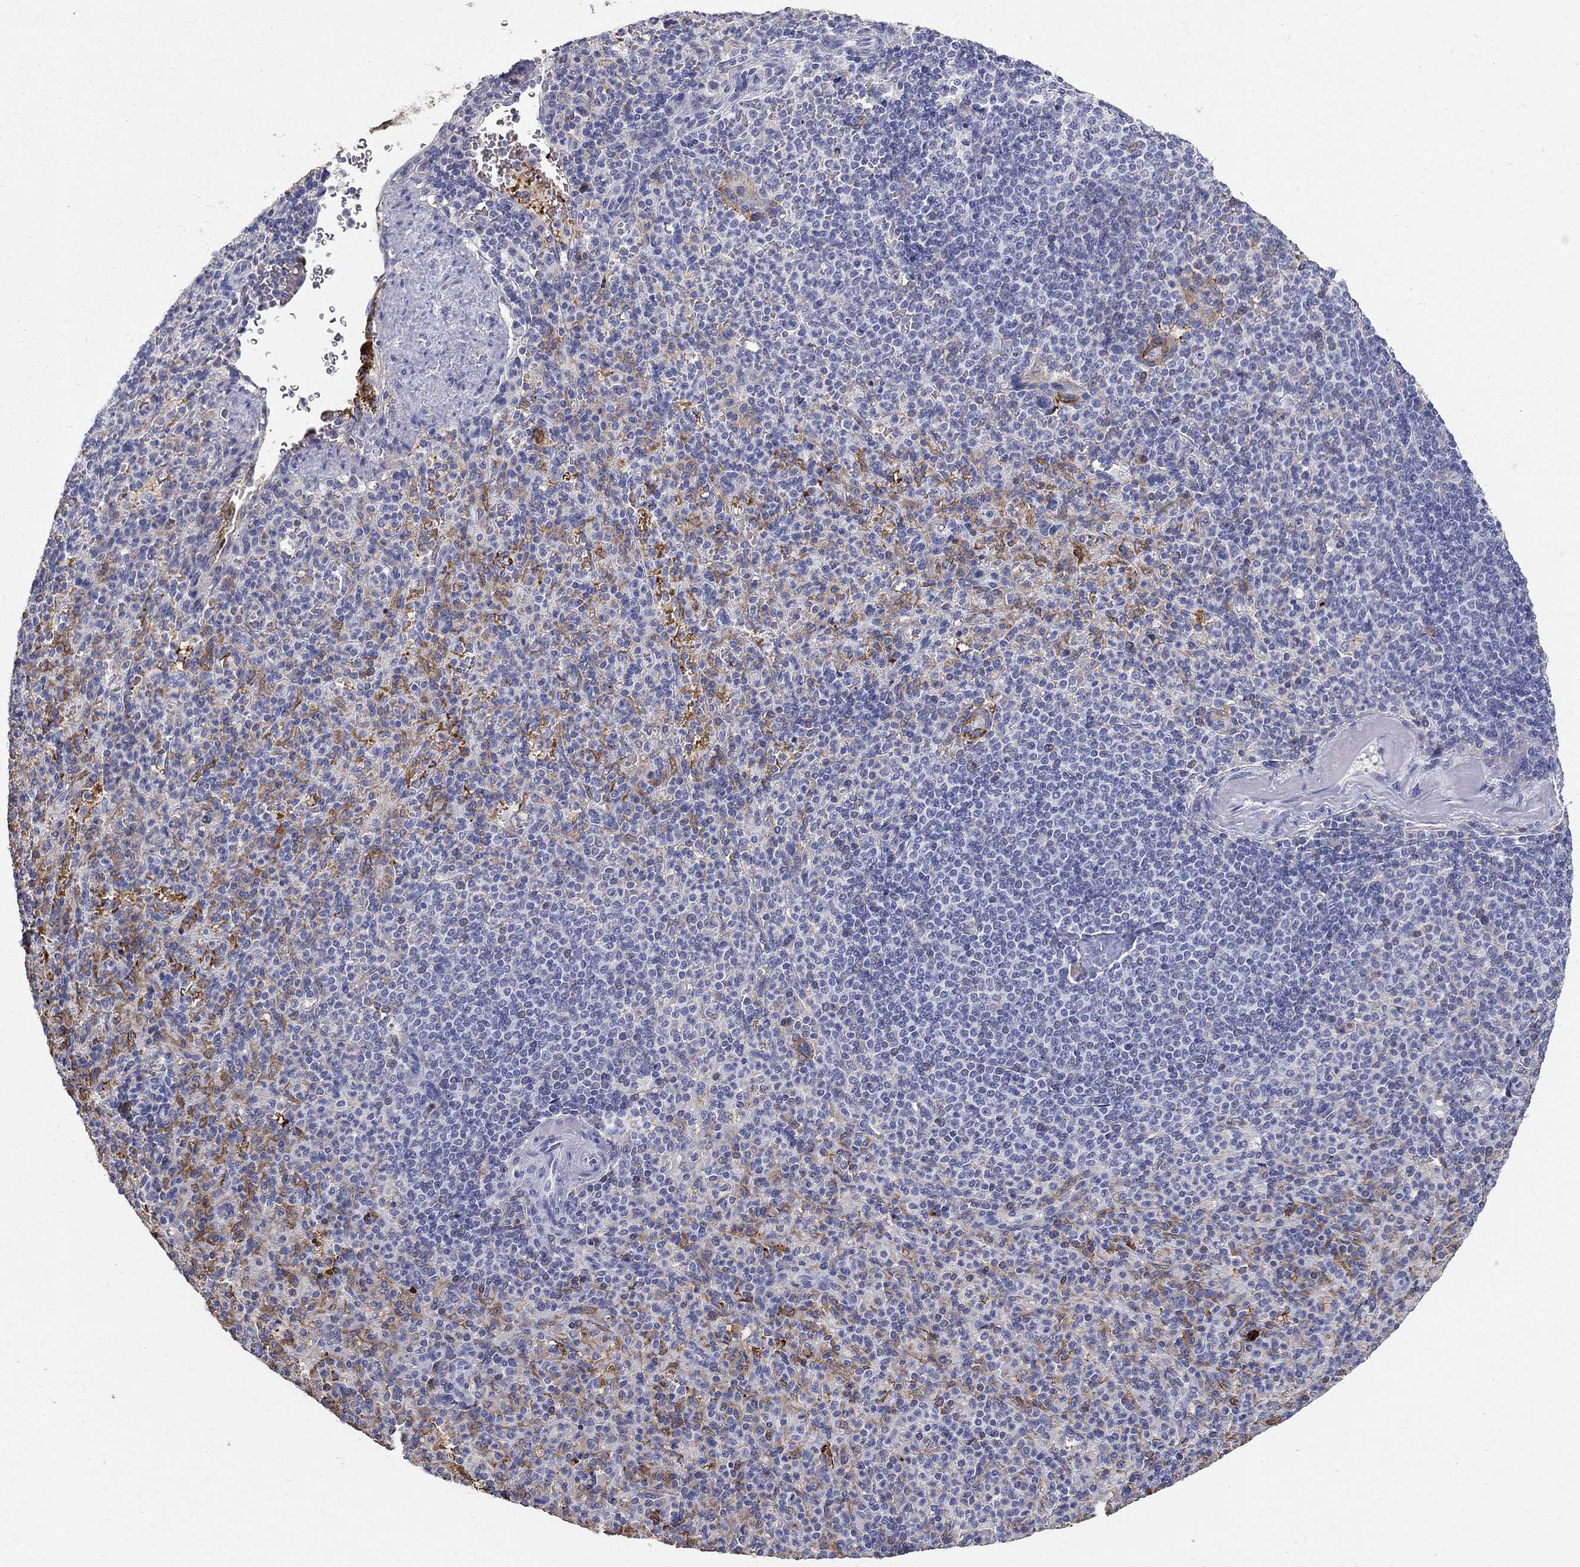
{"staining": {"intensity": "negative", "quantity": "none", "location": "none"}, "tissue": "spleen", "cell_type": "Cells in red pulp", "image_type": "normal", "snomed": [{"axis": "morphology", "description": "Normal tissue, NOS"}, {"axis": "topography", "description": "Spleen"}], "caption": "High power microscopy histopathology image of an immunohistochemistry (IHC) histopathology image of unremarkable spleen, revealing no significant positivity in cells in red pulp. (Brightfield microscopy of DAB (3,3'-diaminobenzidine) immunohistochemistry (IHC) at high magnification).", "gene": "AGER", "patient": {"sex": "female", "age": 74}}